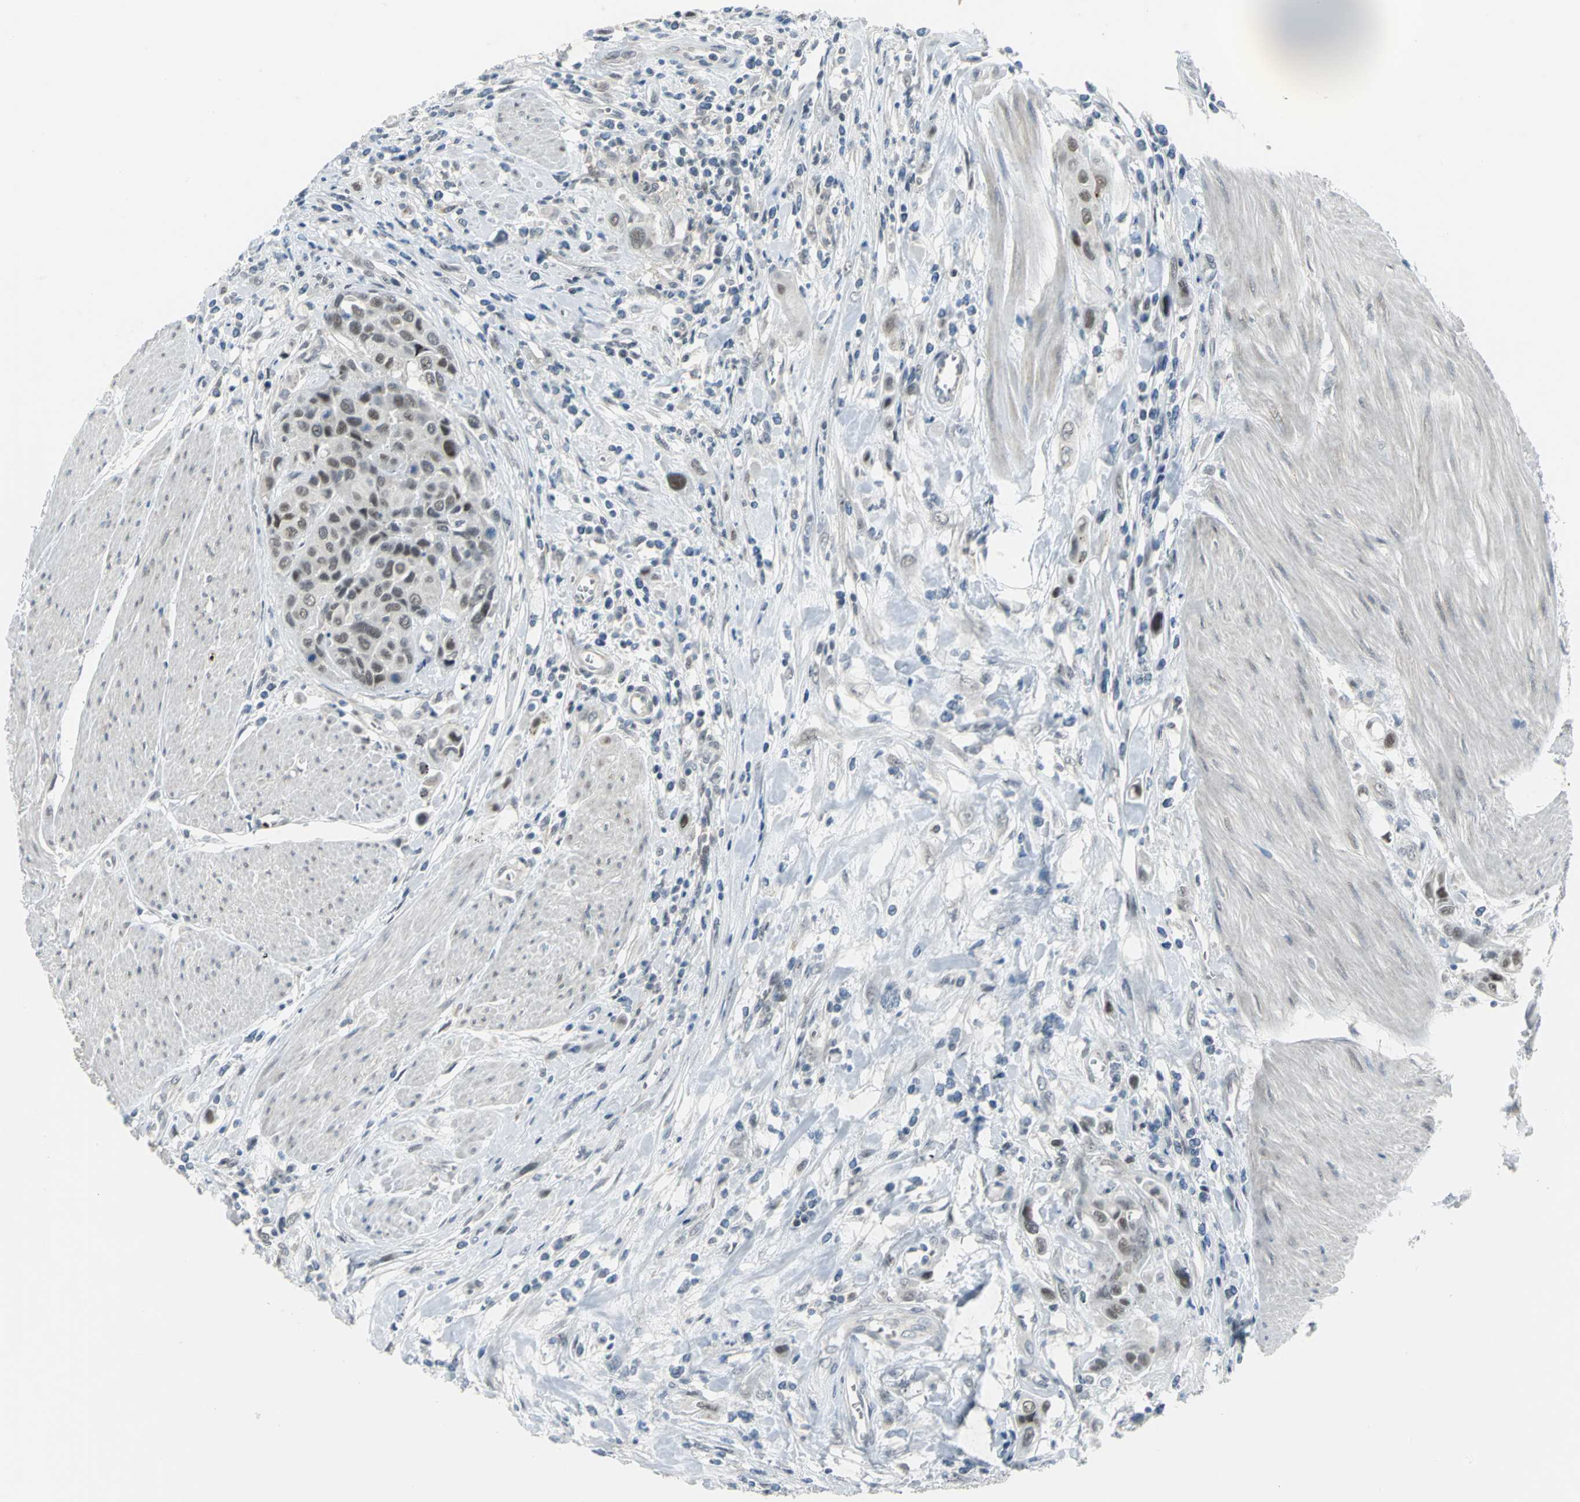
{"staining": {"intensity": "moderate", "quantity": "25%-75%", "location": "nuclear"}, "tissue": "urothelial cancer", "cell_type": "Tumor cells", "image_type": "cancer", "snomed": [{"axis": "morphology", "description": "Urothelial carcinoma, High grade"}, {"axis": "topography", "description": "Urinary bladder"}], "caption": "Immunohistochemistry (IHC) photomicrograph of human urothelial cancer stained for a protein (brown), which reveals medium levels of moderate nuclear positivity in approximately 25%-75% of tumor cells.", "gene": "GLI3", "patient": {"sex": "male", "age": 50}}